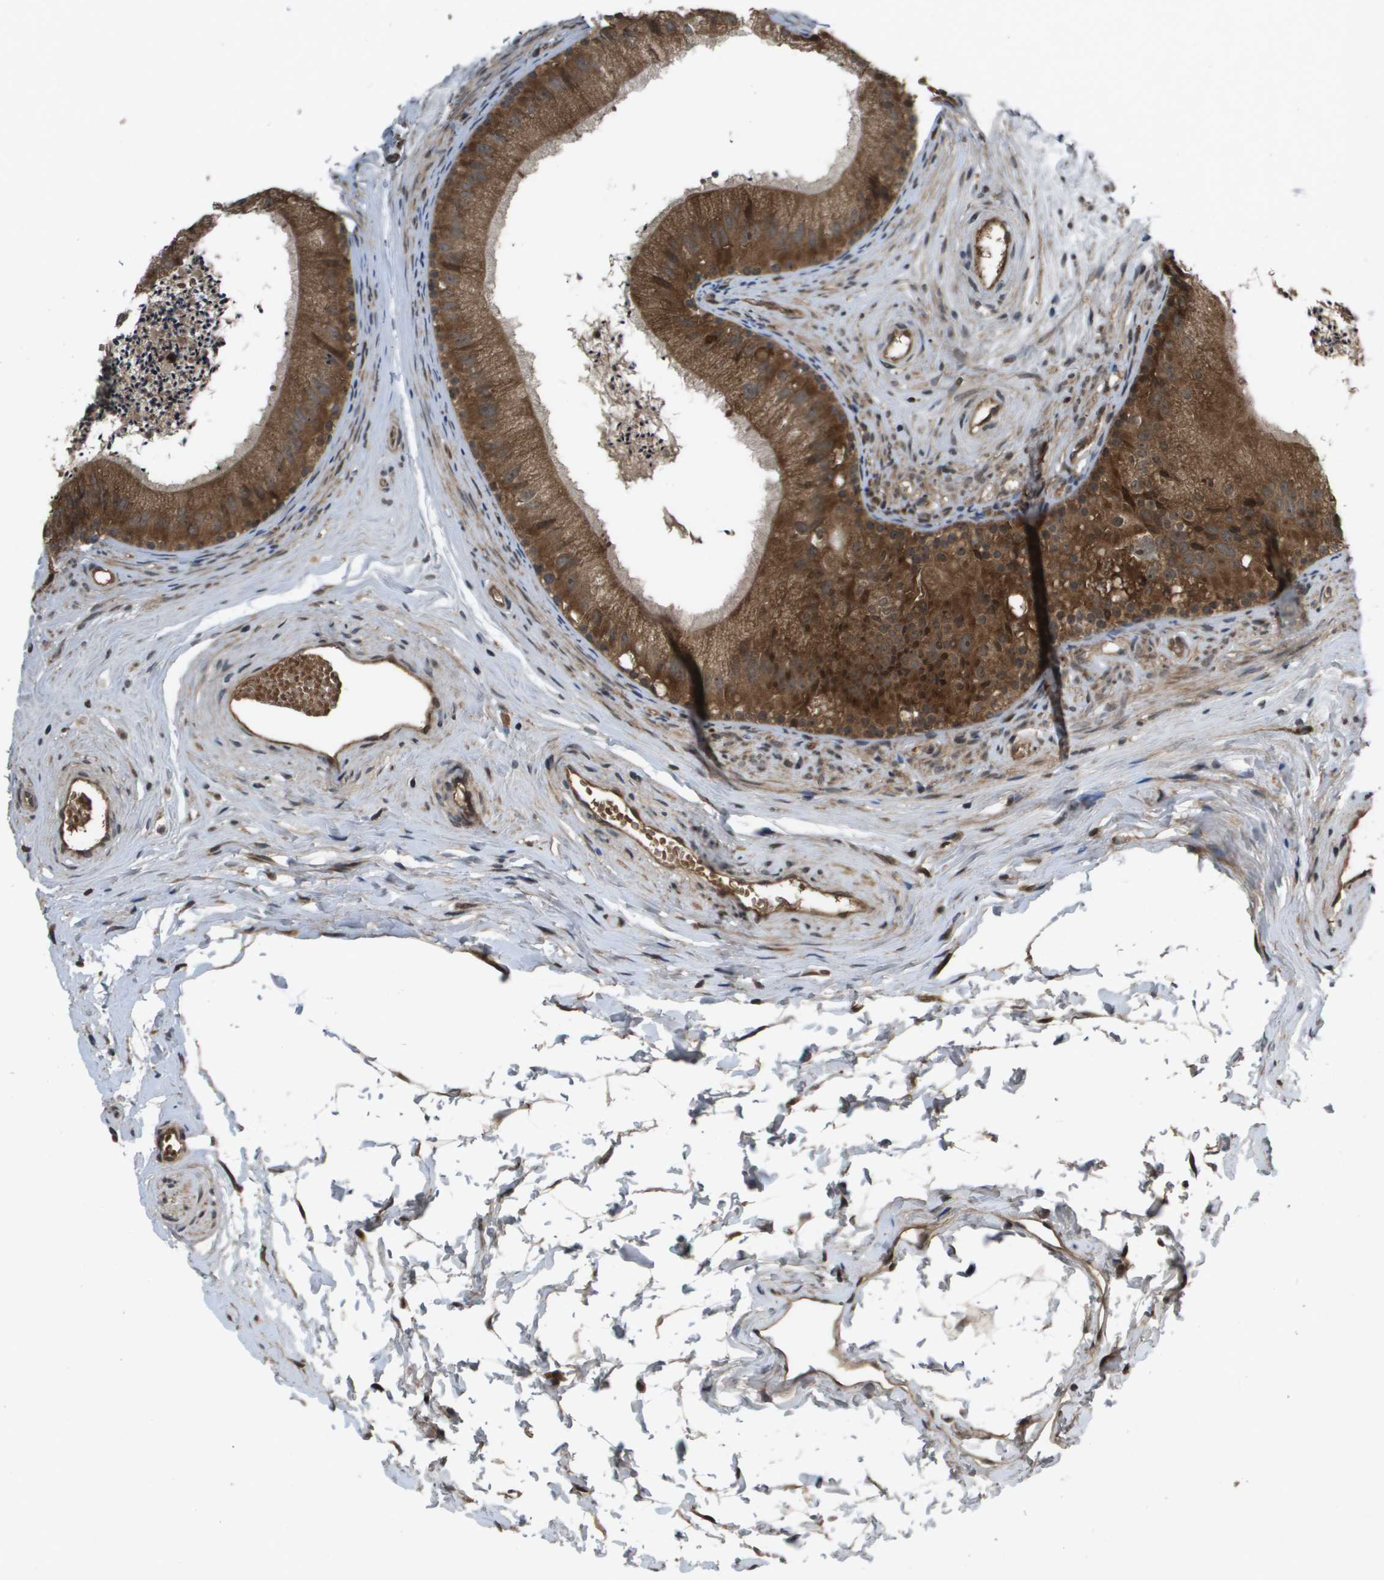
{"staining": {"intensity": "moderate", "quantity": ">75%", "location": "cytoplasmic/membranous"}, "tissue": "epididymis", "cell_type": "Glandular cells", "image_type": "normal", "snomed": [{"axis": "morphology", "description": "Normal tissue, NOS"}, {"axis": "topography", "description": "Epididymis"}], "caption": "A brown stain highlights moderate cytoplasmic/membranous positivity of a protein in glandular cells of benign human epididymis. The staining was performed using DAB (3,3'-diaminobenzidine), with brown indicating positive protein expression. Nuclei are stained blue with hematoxylin.", "gene": "SPTLC1", "patient": {"sex": "male", "age": 56}}